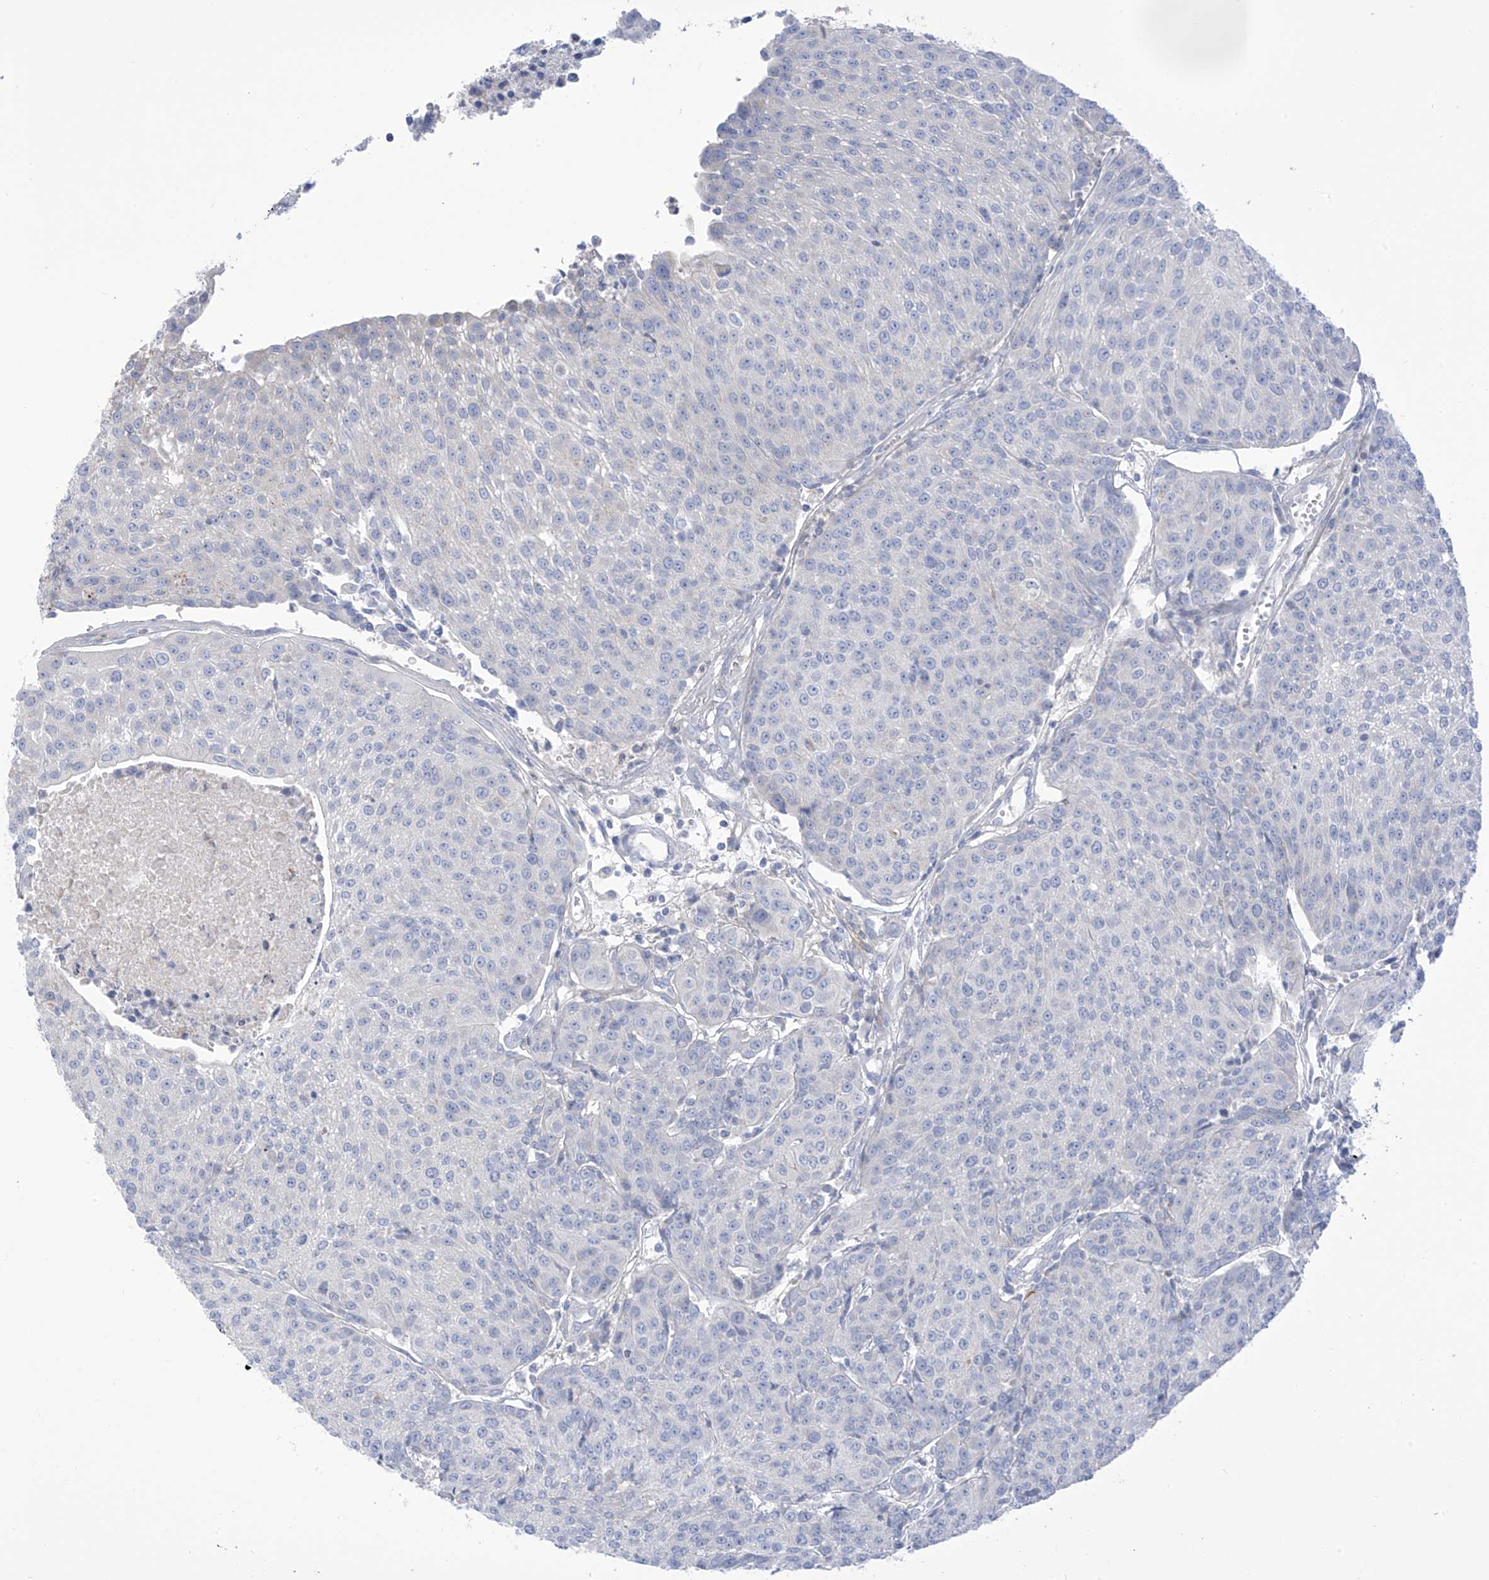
{"staining": {"intensity": "negative", "quantity": "none", "location": "none"}, "tissue": "urothelial cancer", "cell_type": "Tumor cells", "image_type": "cancer", "snomed": [{"axis": "morphology", "description": "Urothelial carcinoma, High grade"}, {"axis": "topography", "description": "Urinary bladder"}], "caption": "High power microscopy photomicrograph of an immunohistochemistry (IHC) histopathology image of urothelial carcinoma (high-grade), revealing no significant positivity in tumor cells. (IHC, brightfield microscopy, high magnification).", "gene": "FABP2", "patient": {"sex": "female", "age": 85}}